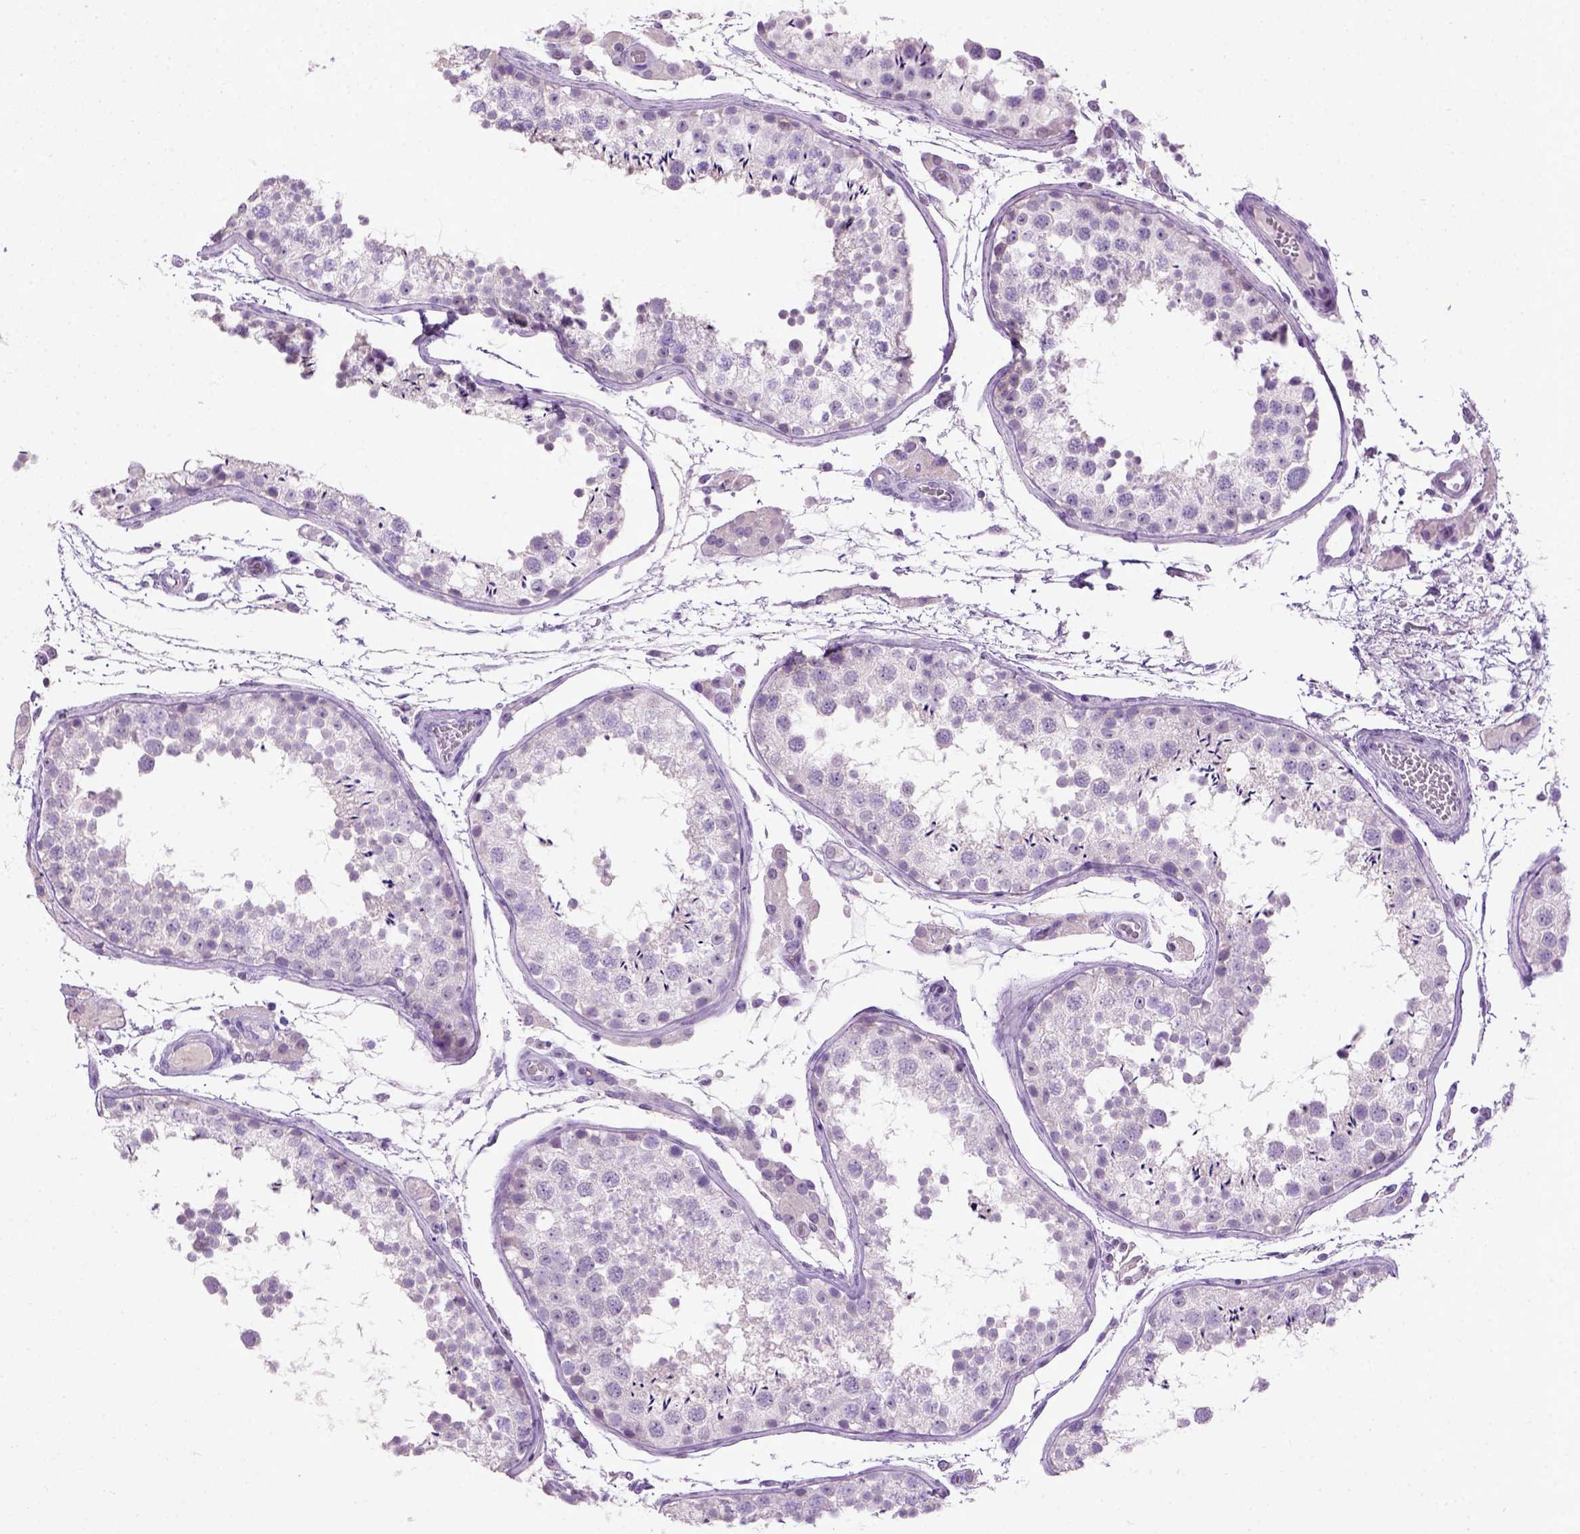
{"staining": {"intensity": "negative", "quantity": "none", "location": "none"}, "tissue": "testis", "cell_type": "Cells in seminiferous ducts", "image_type": "normal", "snomed": [{"axis": "morphology", "description": "Normal tissue, NOS"}, {"axis": "topography", "description": "Testis"}], "caption": "This is an immunohistochemistry micrograph of normal human testis. There is no staining in cells in seminiferous ducts.", "gene": "CYP24A1", "patient": {"sex": "male", "age": 29}}